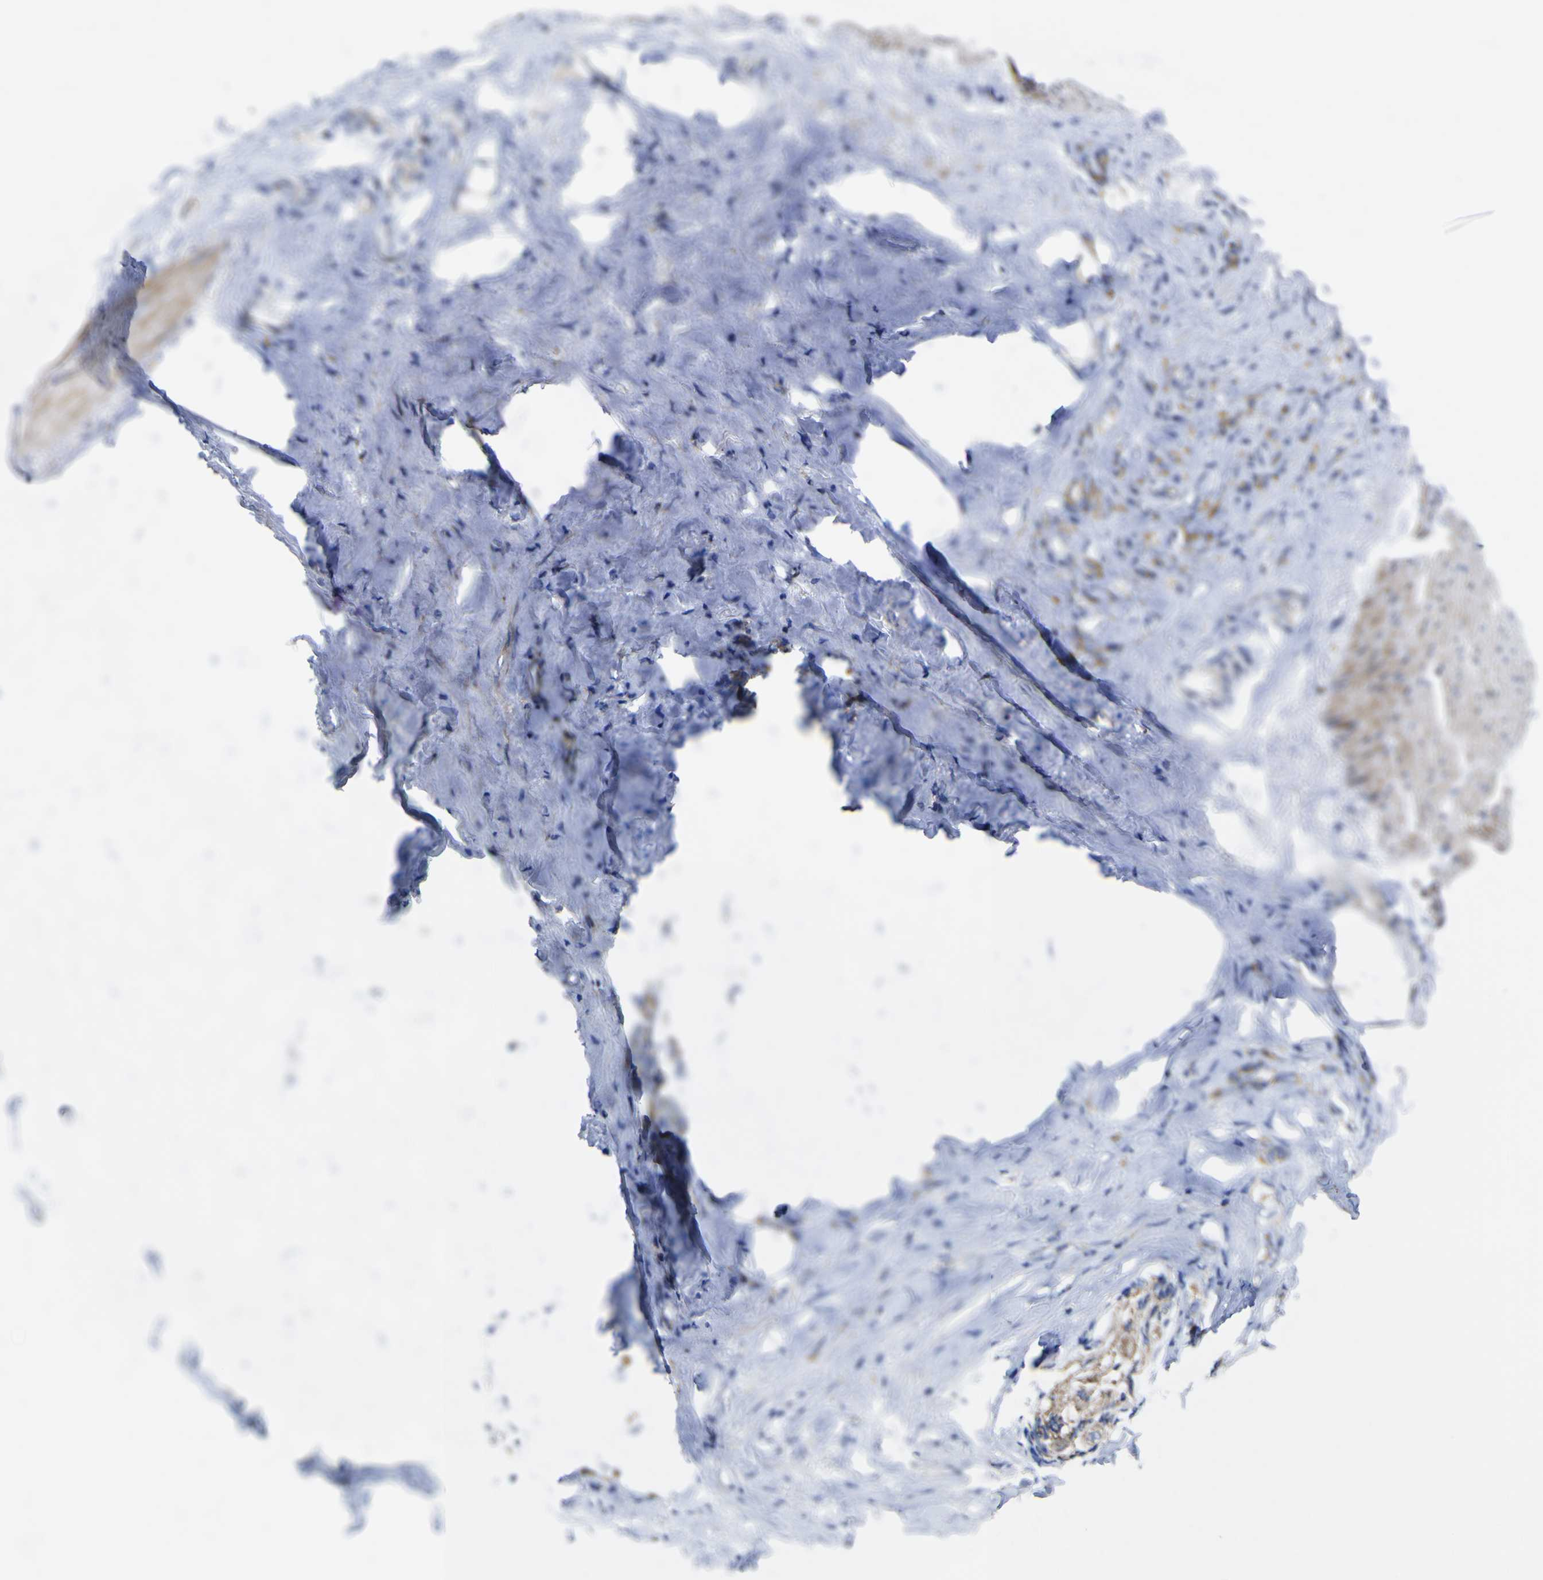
{"staining": {"intensity": "moderate", "quantity": ">75%", "location": "cytoplasmic/membranous"}, "tissue": "stomach cancer", "cell_type": "Tumor cells", "image_type": "cancer", "snomed": [{"axis": "morphology", "description": "Adenocarcinoma, NOS"}, {"axis": "topography", "description": "Stomach"}], "caption": "Protein expression analysis of adenocarcinoma (stomach) reveals moderate cytoplasmic/membranous expression in about >75% of tumor cells.", "gene": "CCDC90B", "patient": {"sex": "male", "age": 82}}